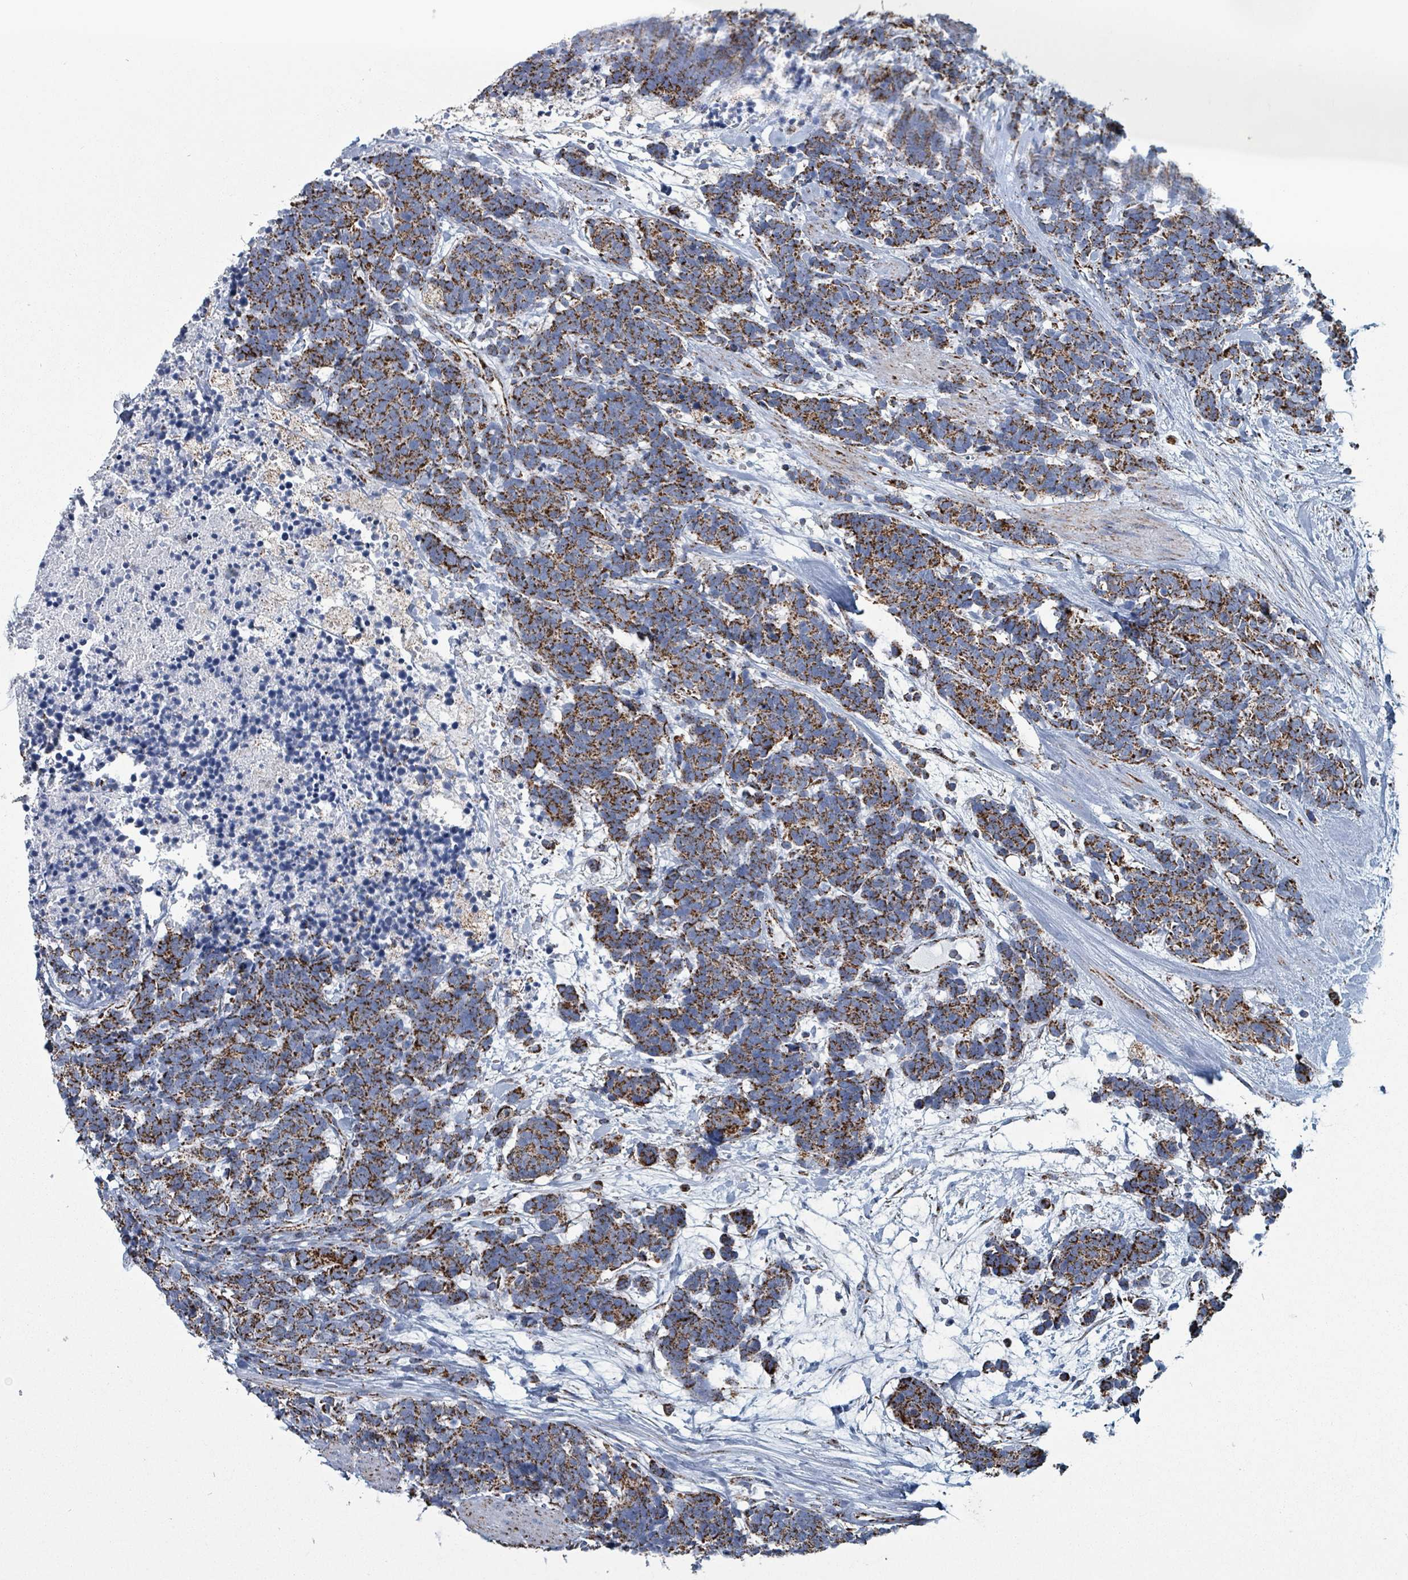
{"staining": {"intensity": "strong", "quantity": ">75%", "location": "cytoplasmic/membranous"}, "tissue": "carcinoid", "cell_type": "Tumor cells", "image_type": "cancer", "snomed": [{"axis": "morphology", "description": "Carcinoma, NOS"}, {"axis": "morphology", "description": "Carcinoid, malignant, NOS"}, {"axis": "topography", "description": "Prostate"}], "caption": "Immunohistochemical staining of human carcinoid reveals high levels of strong cytoplasmic/membranous protein staining in approximately >75% of tumor cells. (Brightfield microscopy of DAB IHC at high magnification).", "gene": "IDH3B", "patient": {"sex": "male", "age": 57}}